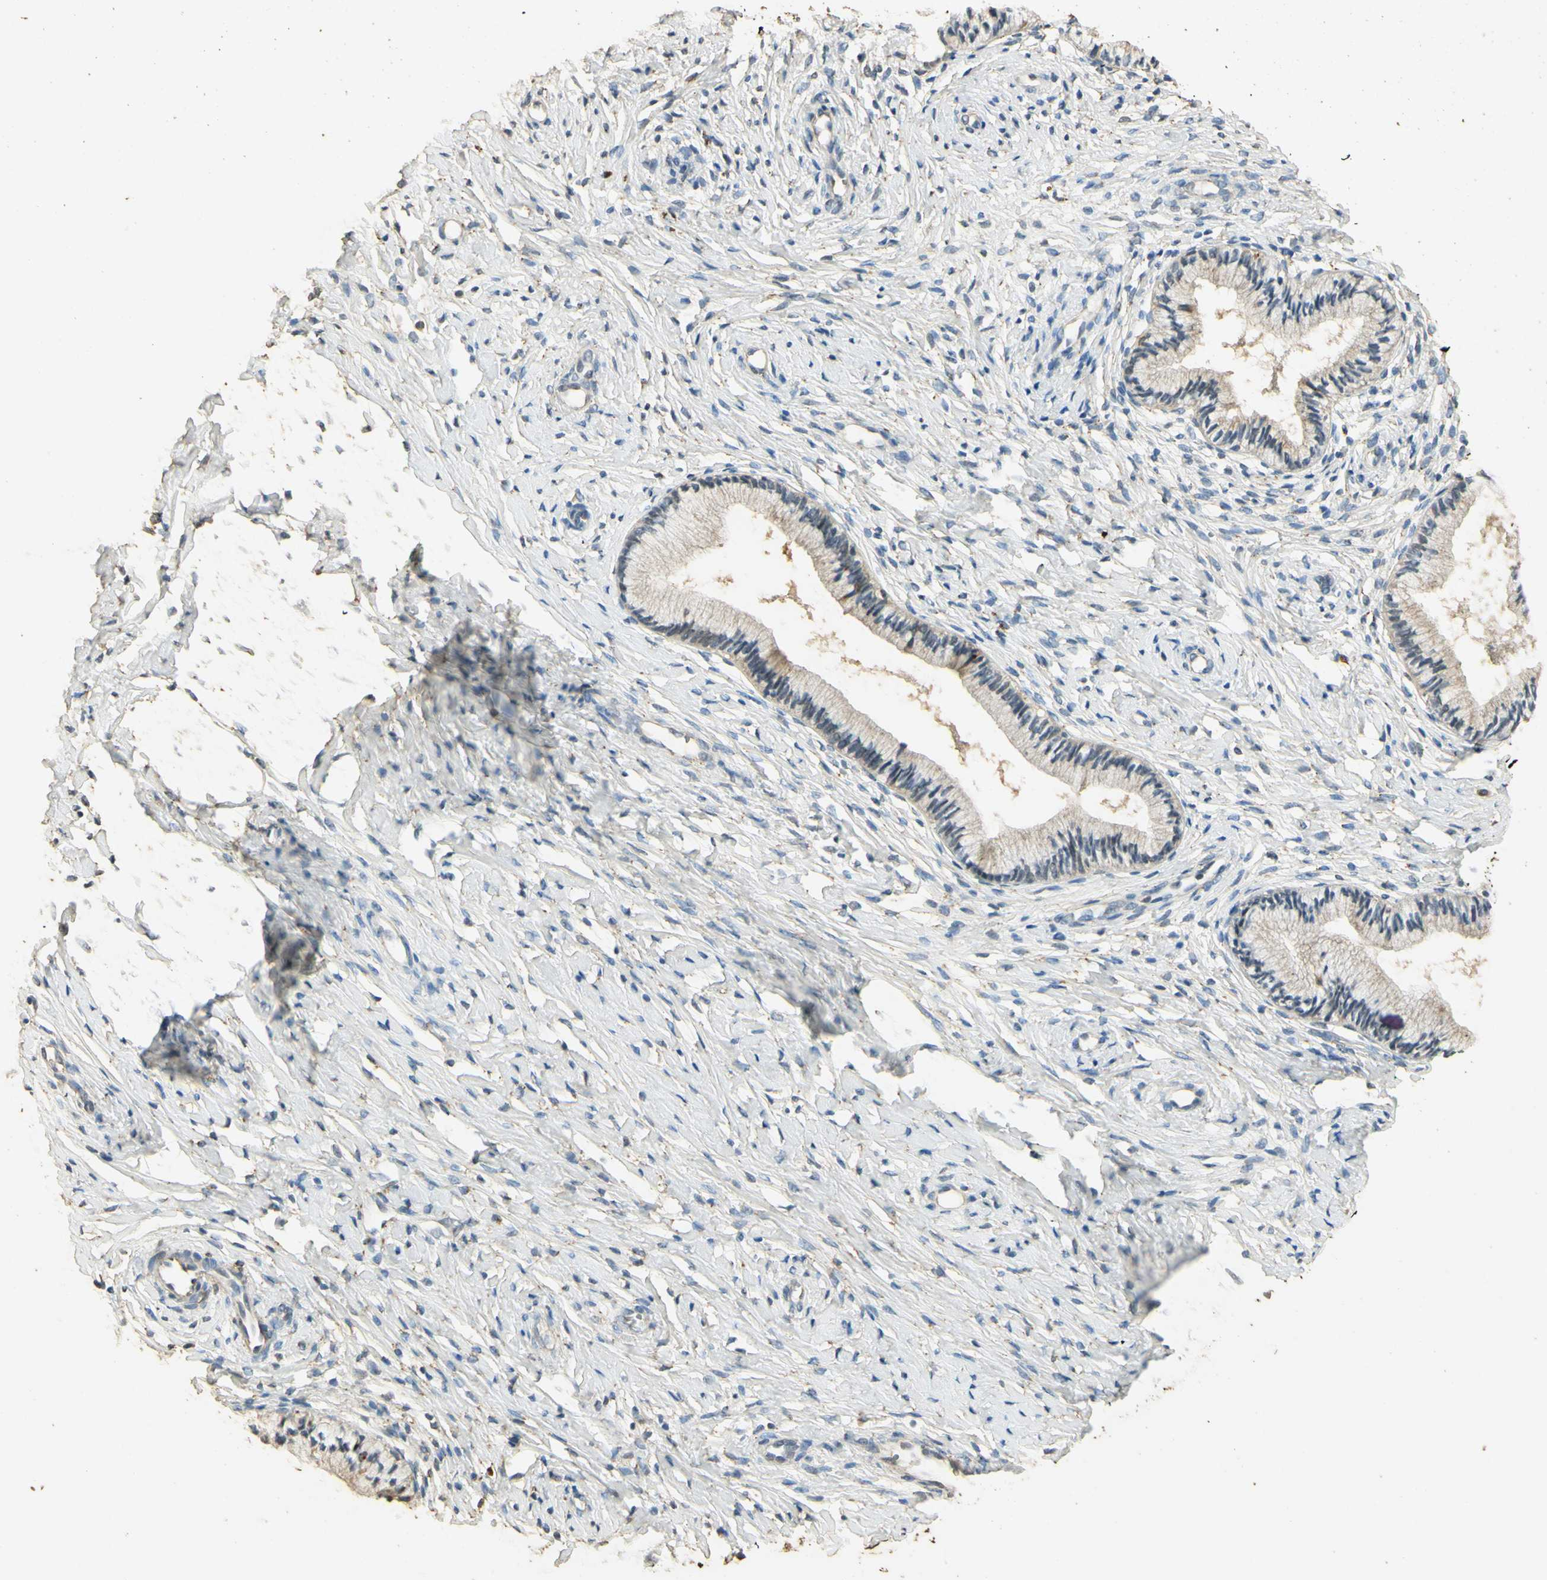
{"staining": {"intensity": "negative", "quantity": "none", "location": "none"}, "tissue": "cervix", "cell_type": "Glandular cells", "image_type": "normal", "snomed": [{"axis": "morphology", "description": "Normal tissue, NOS"}, {"axis": "topography", "description": "Cervix"}], "caption": "This is an immunohistochemistry micrograph of benign human cervix. There is no expression in glandular cells.", "gene": "ARHGEF17", "patient": {"sex": "female", "age": 46}}